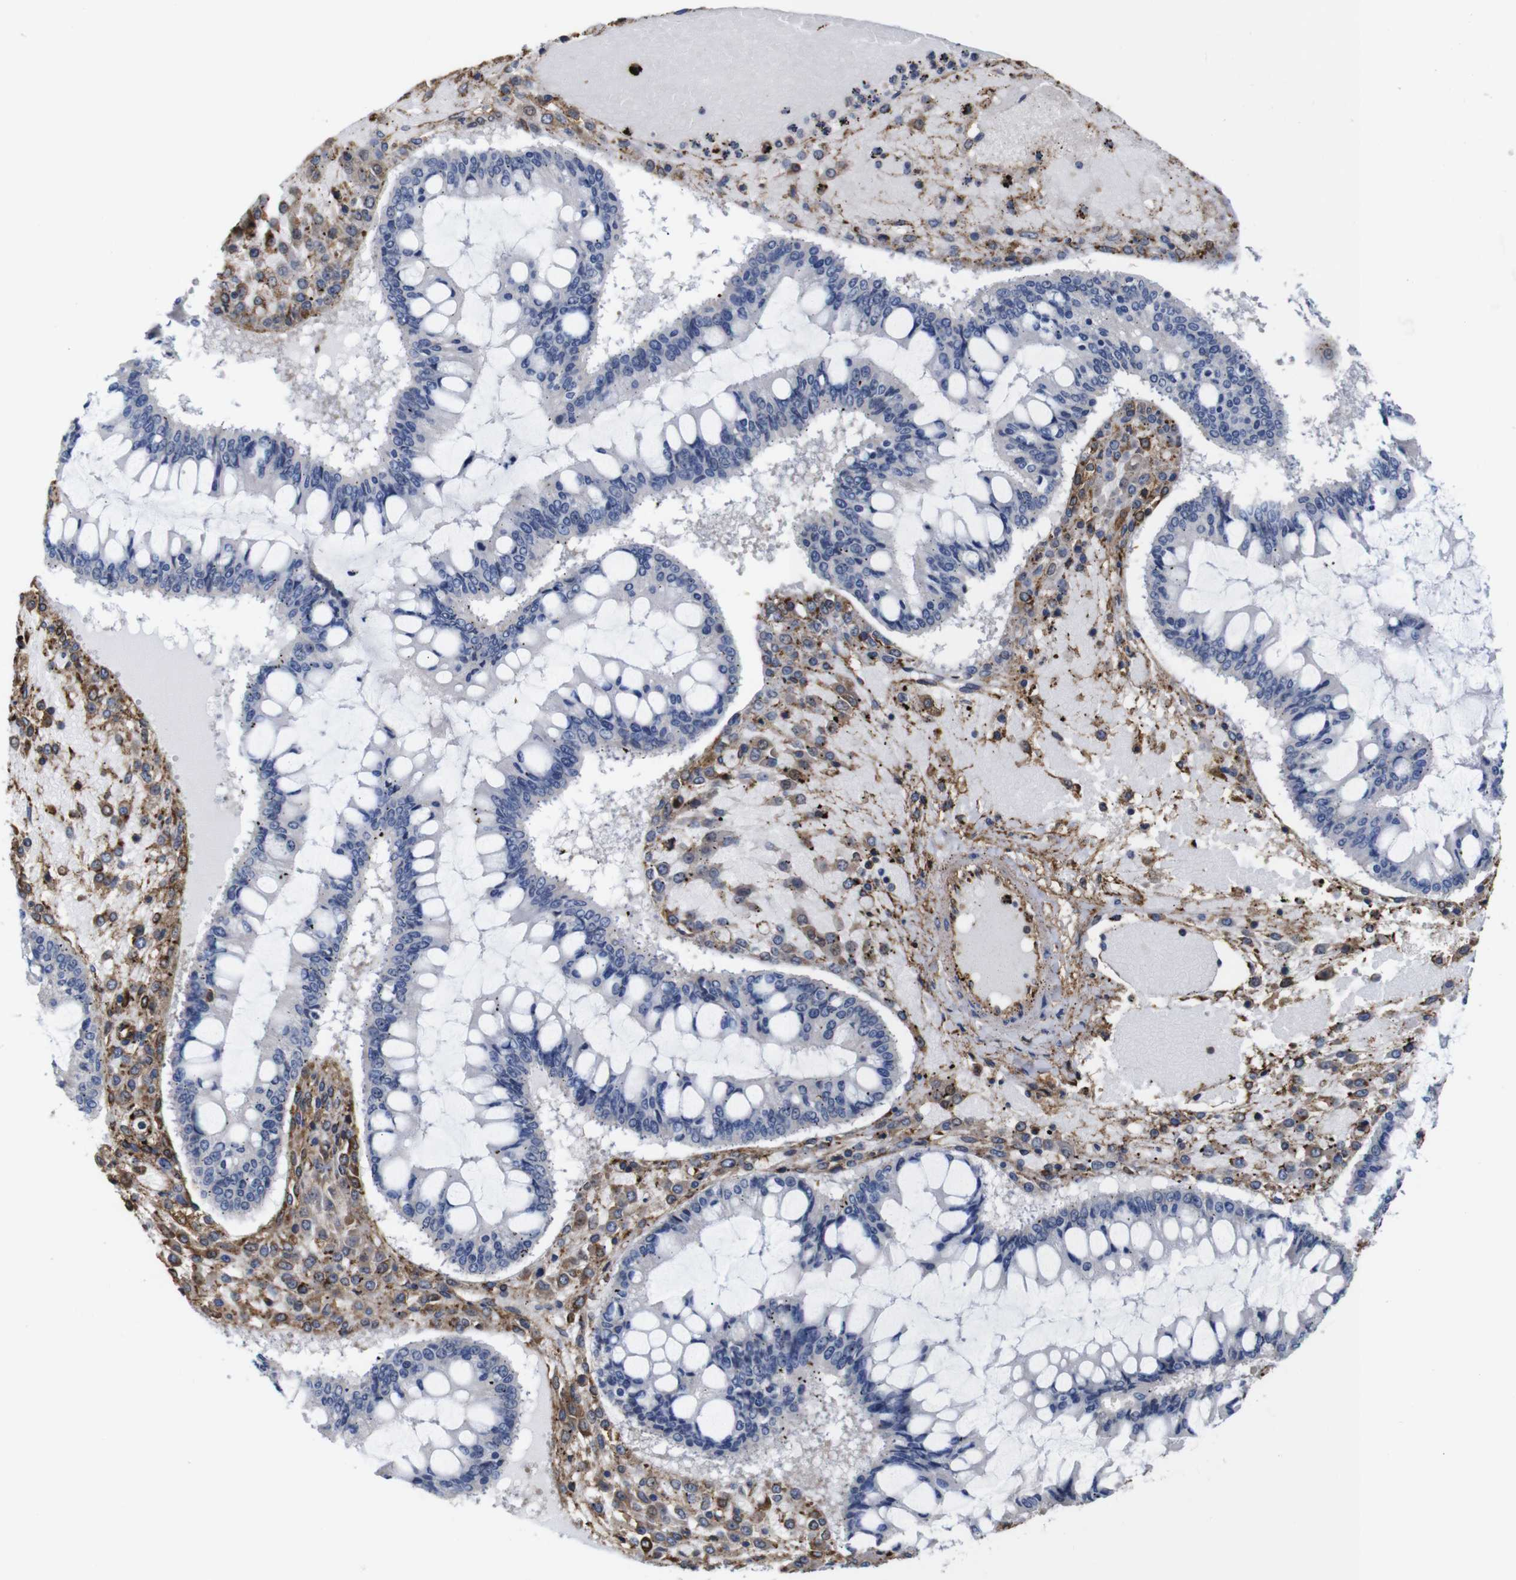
{"staining": {"intensity": "negative", "quantity": "none", "location": "none"}, "tissue": "ovarian cancer", "cell_type": "Tumor cells", "image_type": "cancer", "snomed": [{"axis": "morphology", "description": "Cystadenocarcinoma, mucinous, NOS"}, {"axis": "topography", "description": "Ovary"}], "caption": "Immunohistochemistry (IHC) micrograph of mucinous cystadenocarcinoma (ovarian) stained for a protein (brown), which demonstrates no positivity in tumor cells.", "gene": "PI4KA", "patient": {"sex": "female", "age": 73}}